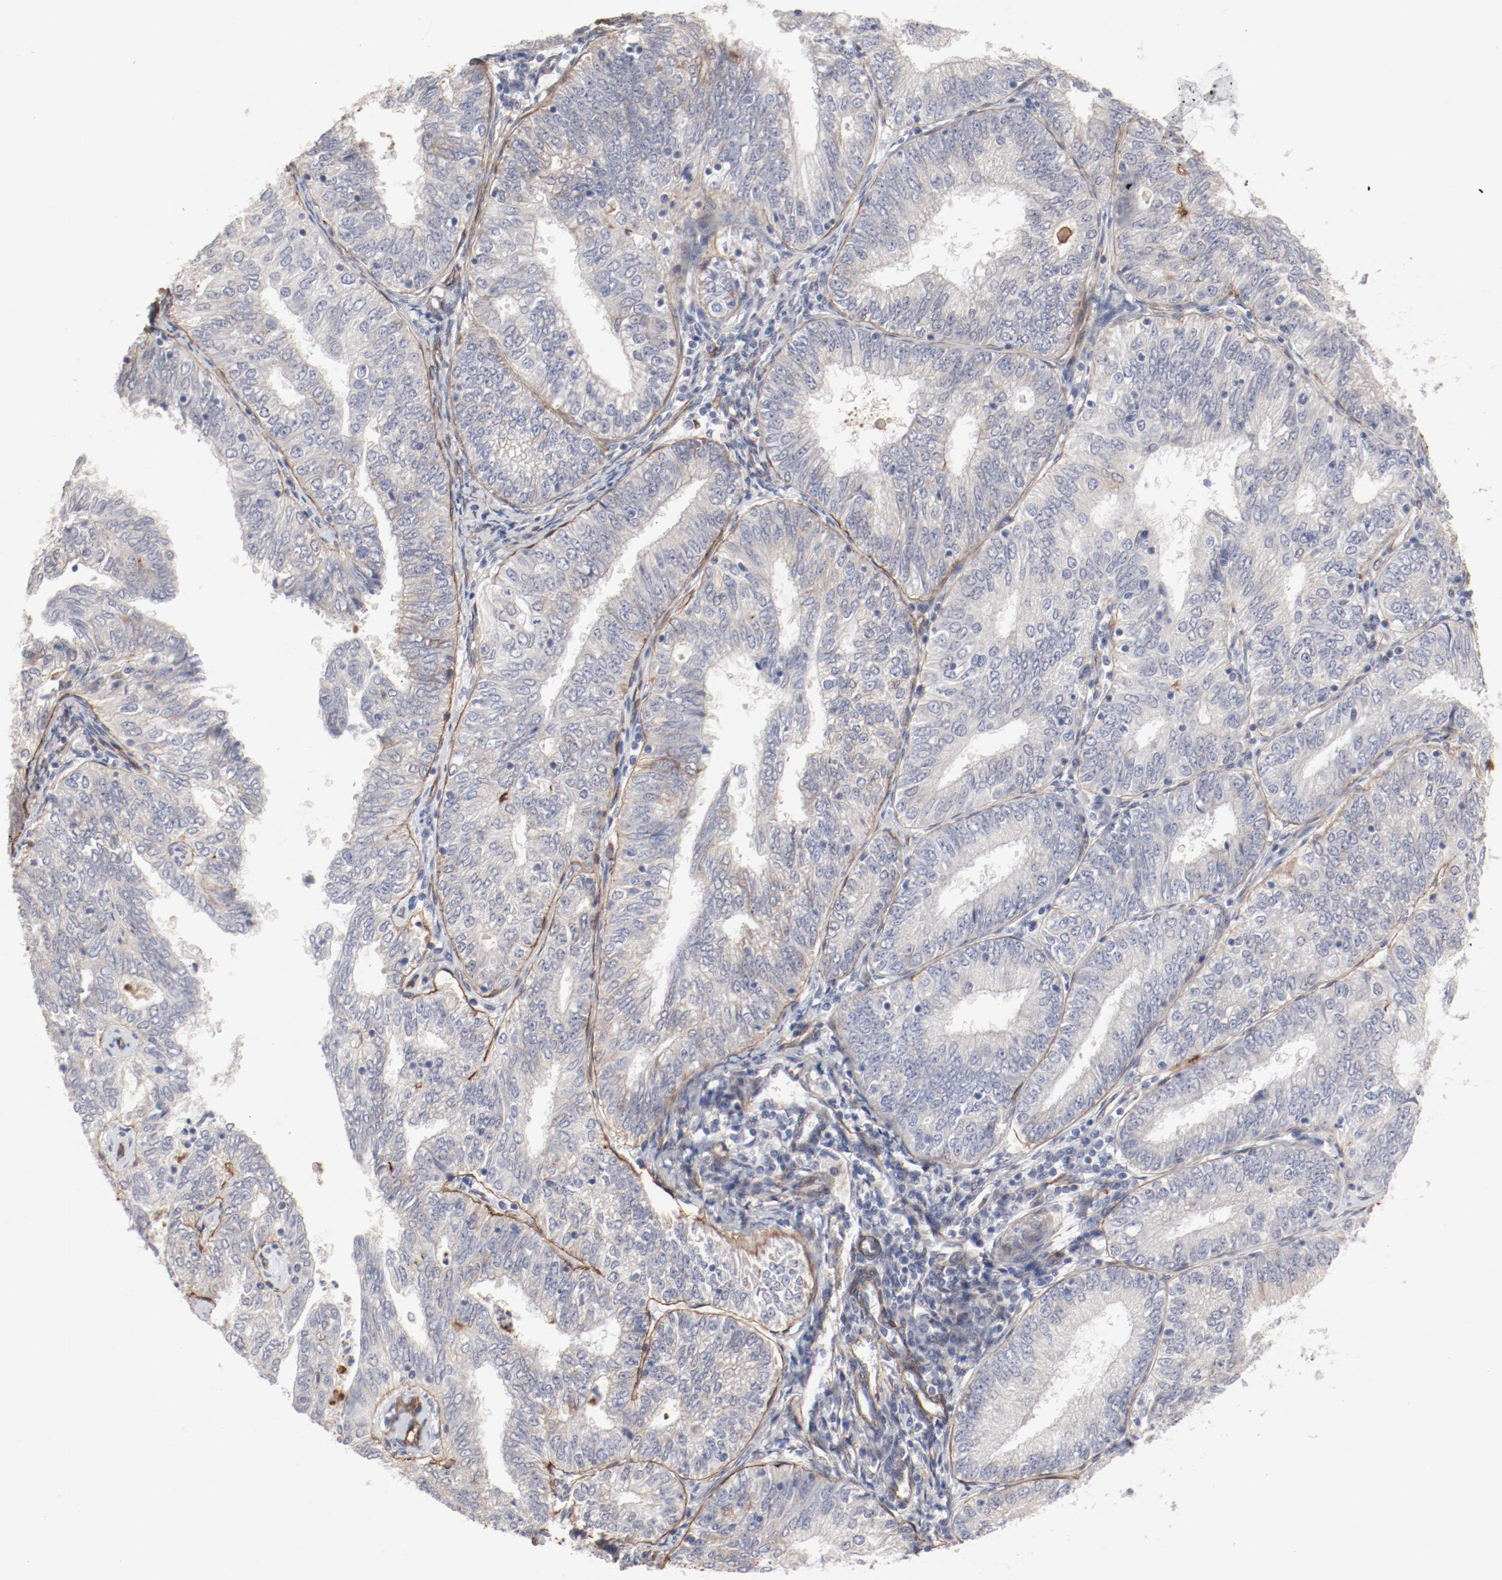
{"staining": {"intensity": "negative", "quantity": "none", "location": "none"}, "tissue": "endometrial cancer", "cell_type": "Tumor cells", "image_type": "cancer", "snomed": [{"axis": "morphology", "description": "Adenocarcinoma, NOS"}, {"axis": "topography", "description": "Endometrium"}], "caption": "DAB (3,3'-diaminobenzidine) immunohistochemical staining of human adenocarcinoma (endometrial) exhibits no significant positivity in tumor cells.", "gene": "MAGED4", "patient": {"sex": "female", "age": 69}}